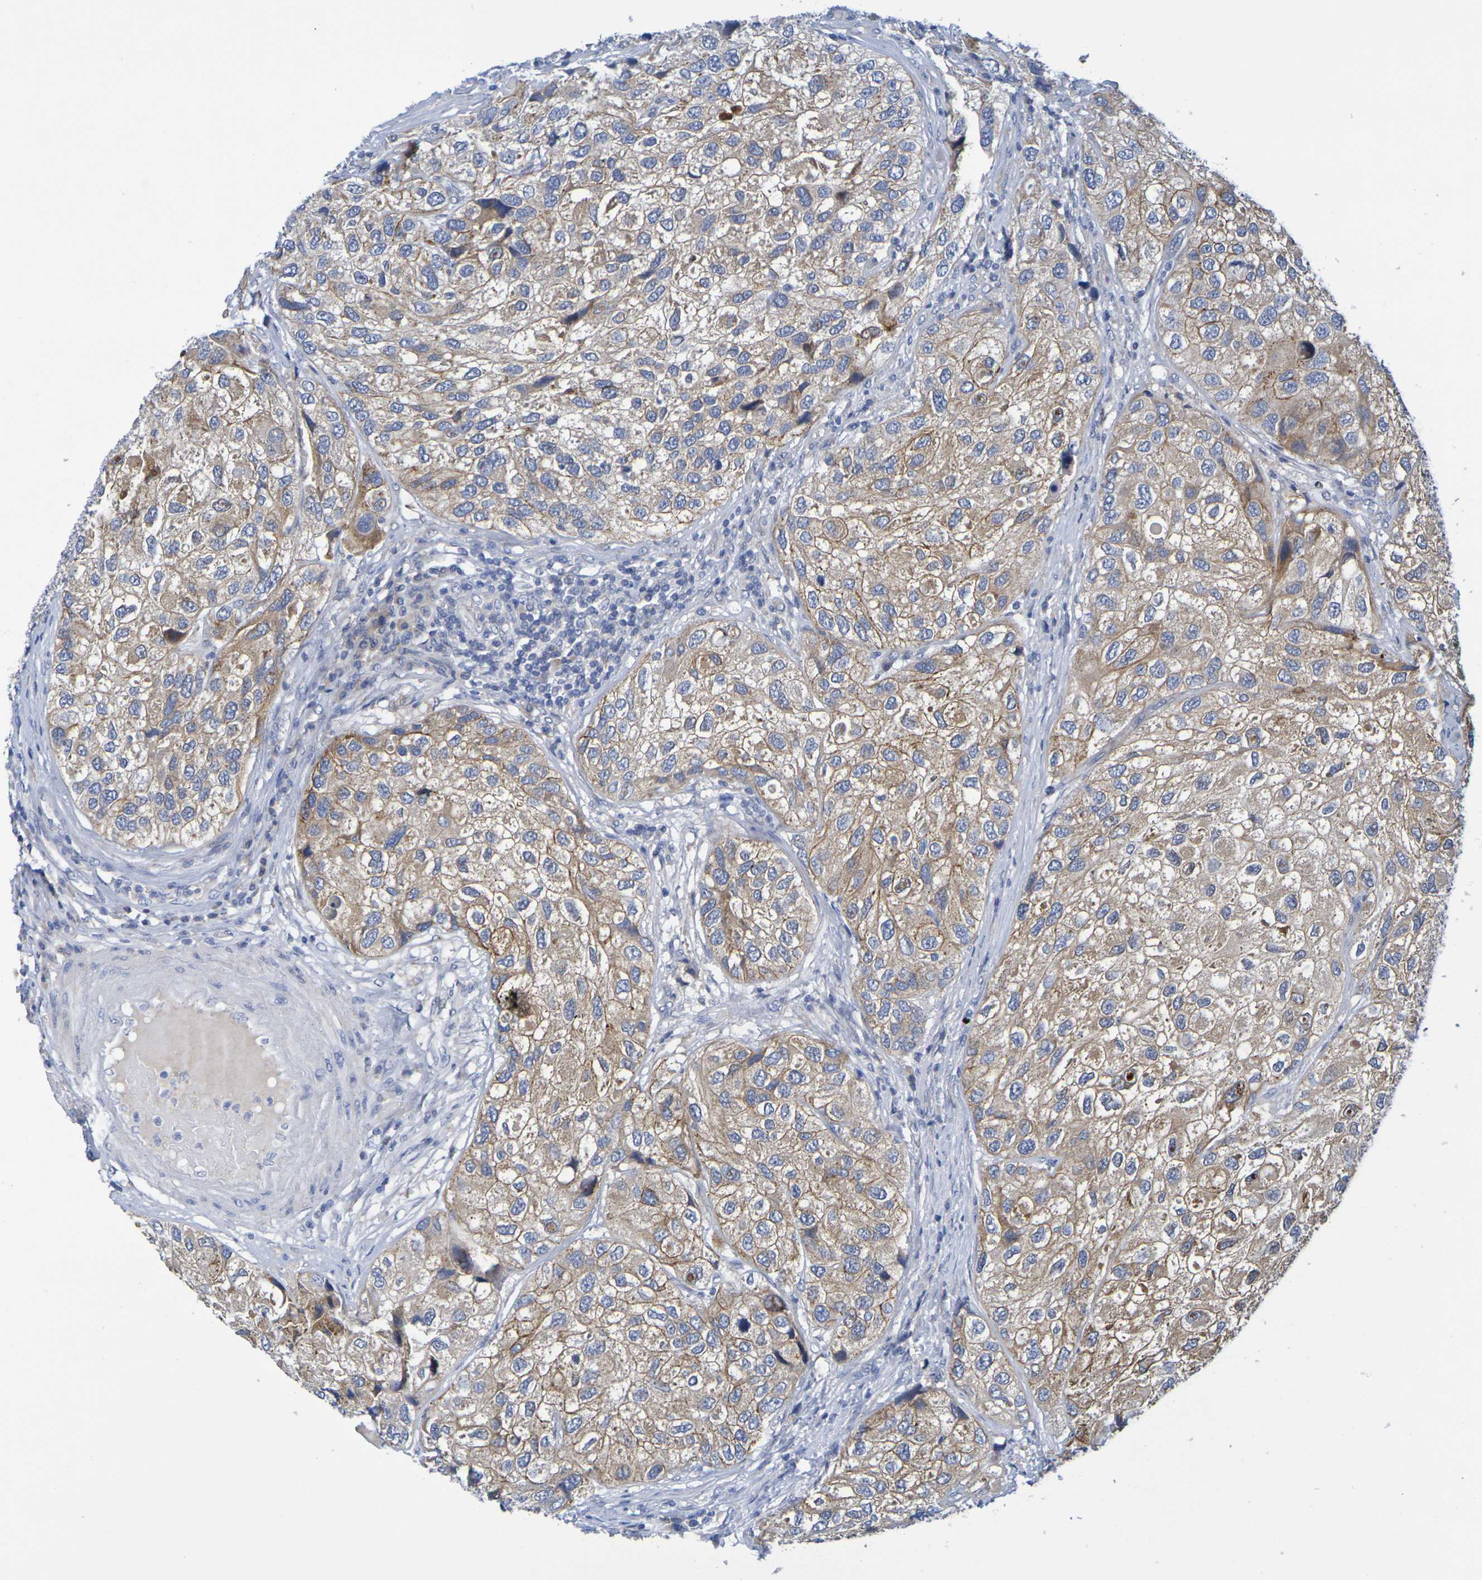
{"staining": {"intensity": "moderate", "quantity": ">75%", "location": "cytoplasmic/membranous"}, "tissue": "urothelial cancer", "cell_type": "Tumor cells", "image_type": "cancer", "snomed": [{"axis": "morphology", "description": "Urothelial carcinoma, High grade"}, {"axis": "topography", "description": "Urinary bladder"}], "caption": "Human urothelial cancer stained for a protein (brown) demonstrates moderate cytoplasmic/membranous positive staining in about >75% of tumor cells.", "gene": "SDC4", "patient": {"sex": "female", "age": 64}}